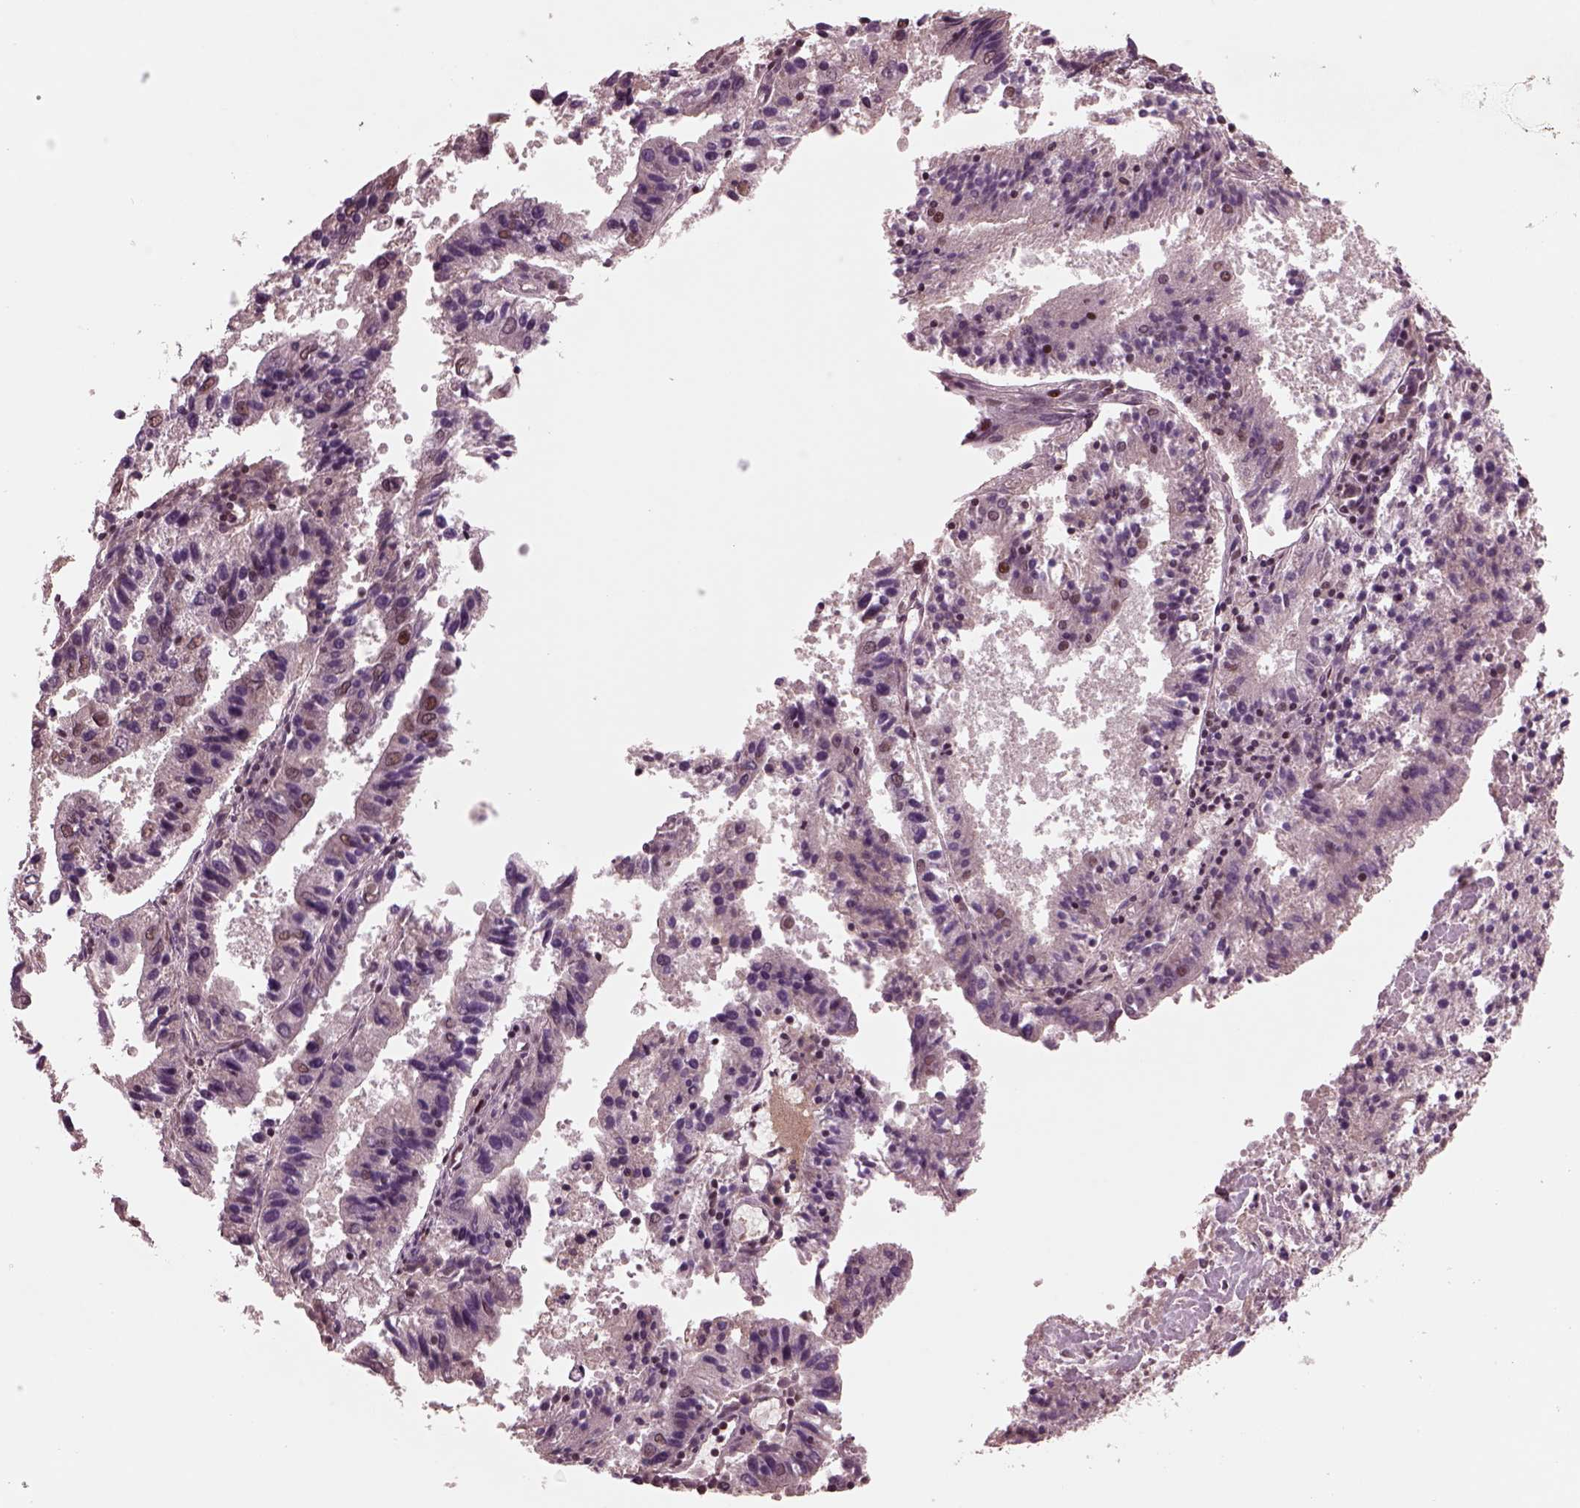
{"staining": {"intensity": "weak", "quantity": "<25%", "location": "nuclear"}, "tissue": "endometrial cancer", "cell_type": "Tumor cells", "image_type": "cancer", "snomed": [{"axis": "morphology", "description": "Adenocarcinoma, NOS"}, {"axis": "topography", "description": "Endometrium"}], "caption": "IHC of endometrial adenocarcinoma demonstrates no positivity in tumor cells.", "gene": "NAP1L5", "patient": {"sex": "female", "age": 82}}